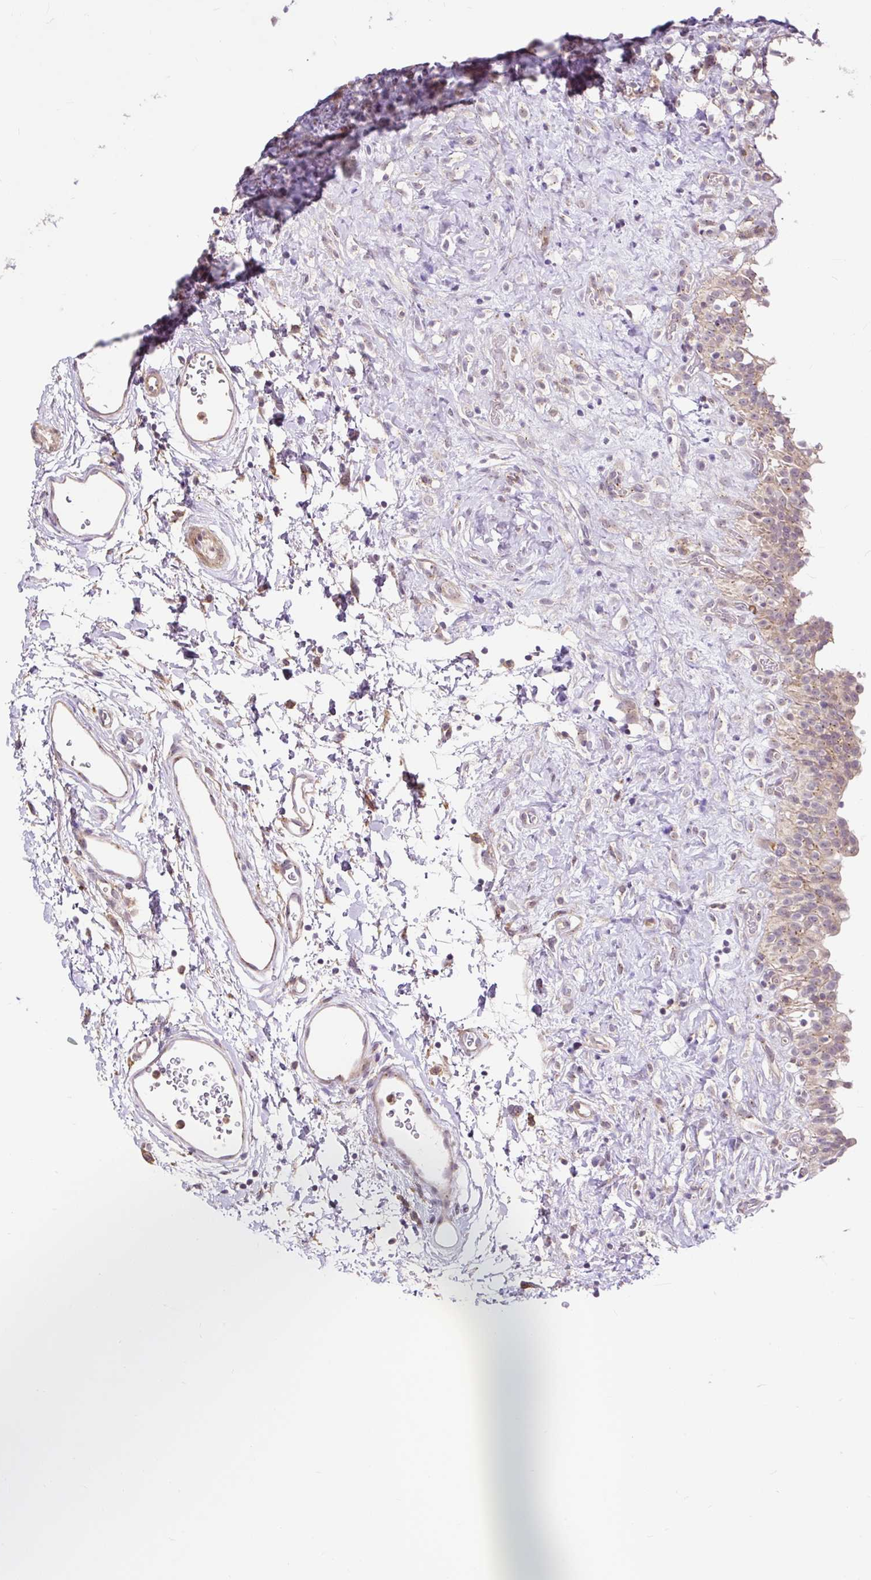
{"staining": {"intensity": "weak", "quantity": ">75%", "location": "cytoplasmic/membranous"}, "tissue": "urinary bladder", "cell_type": "Urothelial cells", "image_type": "normal", "snomed": [{"axis": "morphology", "description": "Normal tissue, NOS"}, {"axis": "topography", "description": "Urinary bladder"}], "caption": "Immunohistochemical staining of benign human urinary bladder displays >75% levels of weak cytoplasmic/membranous protein staining in about >75% of urothelial cells. Using DAB (brown) and hematoxylin (blue) stains, captured at high magnification using brightfield microscopy.", "gene": "TRIAP1", "patient": {"sex": "male", "age": 51}}